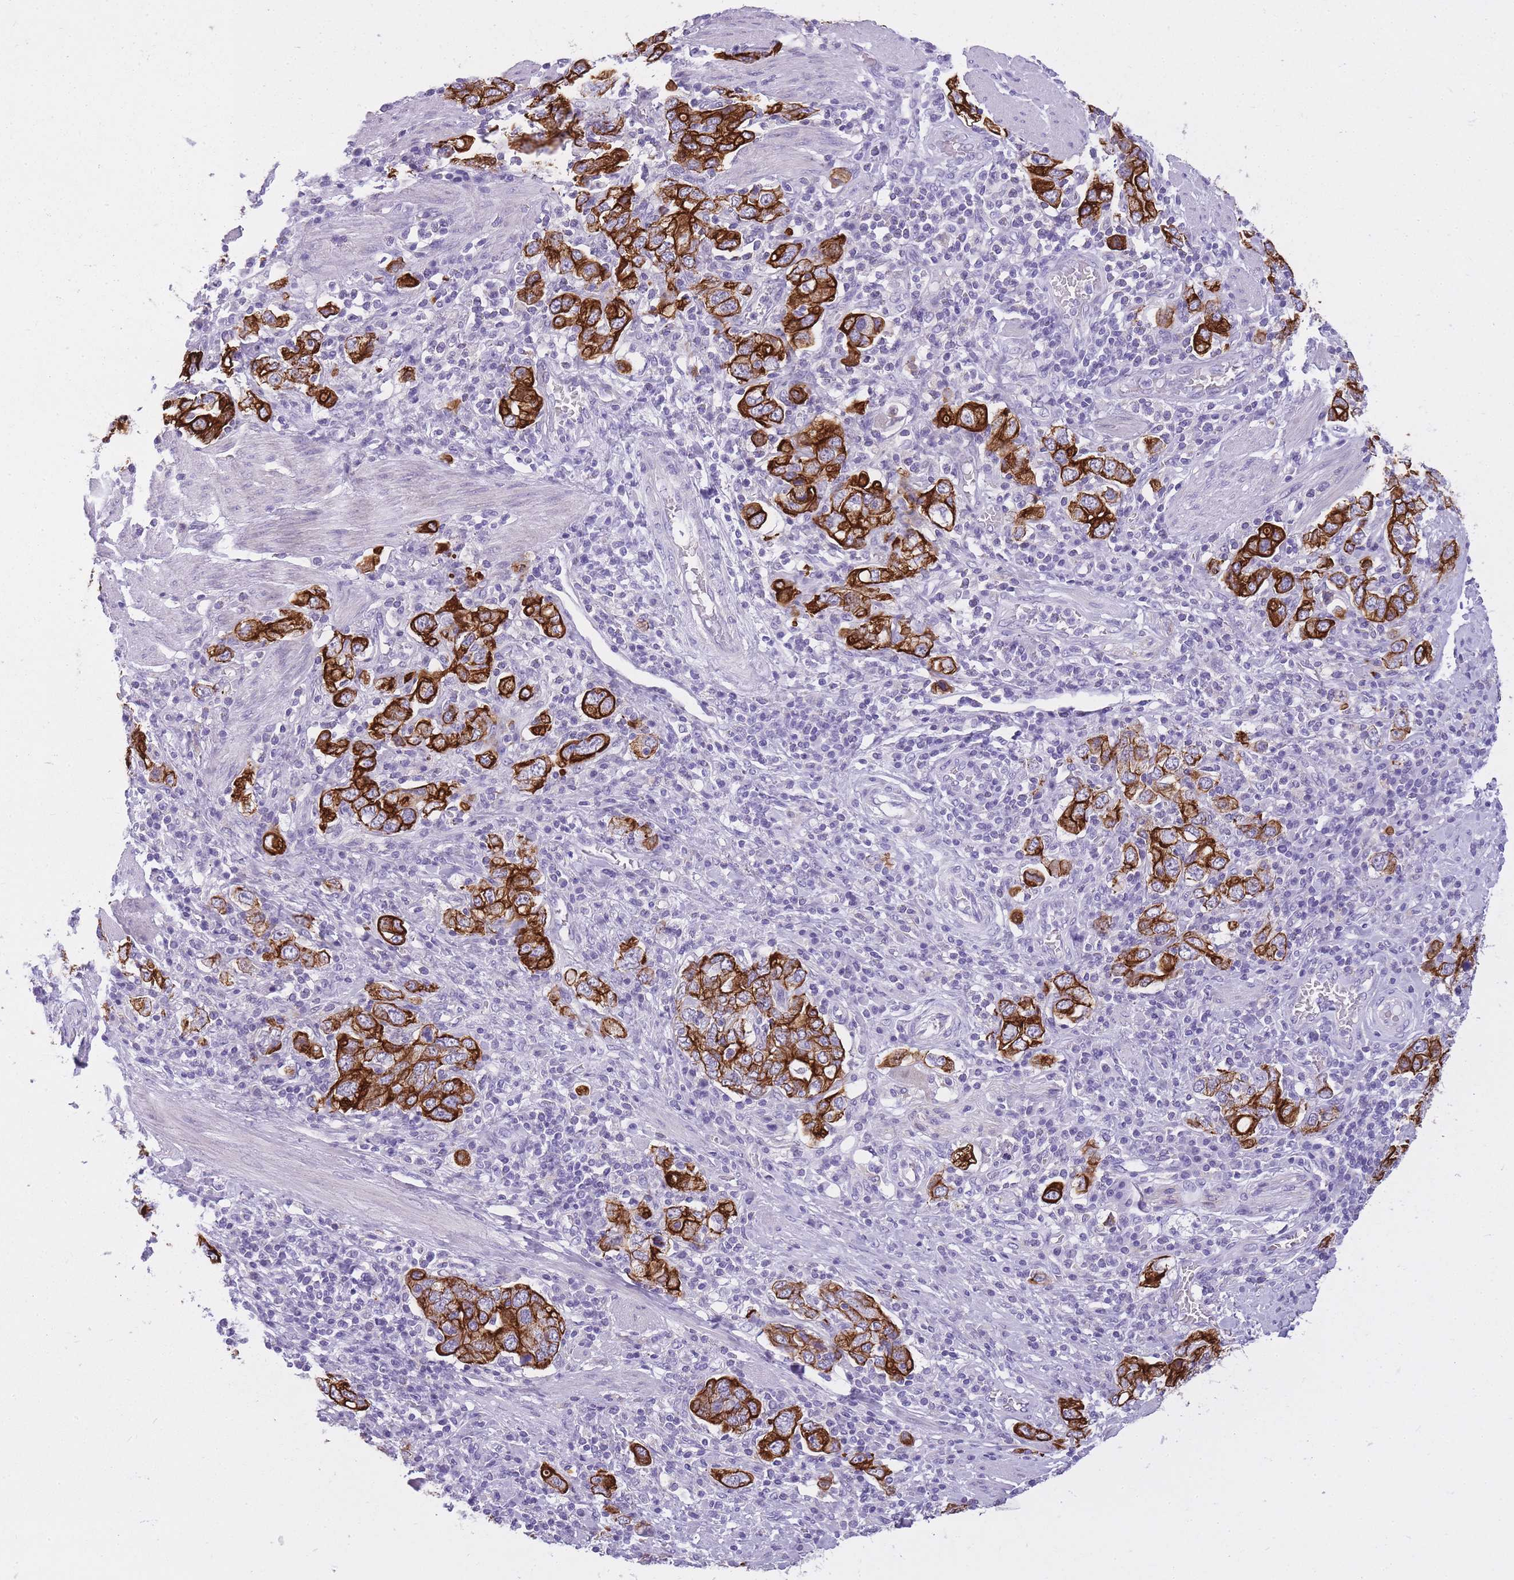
{"staining": {"intensity": "strong", "quantity": ">75%", "location": "cytoplasmic/membranous"}, "tissue": "stomach cancer", "cell_type": "Tumor cells", "image_type": "cancer", "snomed": [{"axis": "morphology", "description": "Adenocarcinoma, NOS"}, {"axis": "topography", "description": "Stomach, upper"}, {"axis": "topography", "description": "Stomach"}], "caption": "The immunohistochemical stain shows strong cytoplasmic/membranous positivity in tumor cells of stomach adenocarcinoma tissue.", "gene": "RADX", "patient": {"sex": "male", "age": 62}}